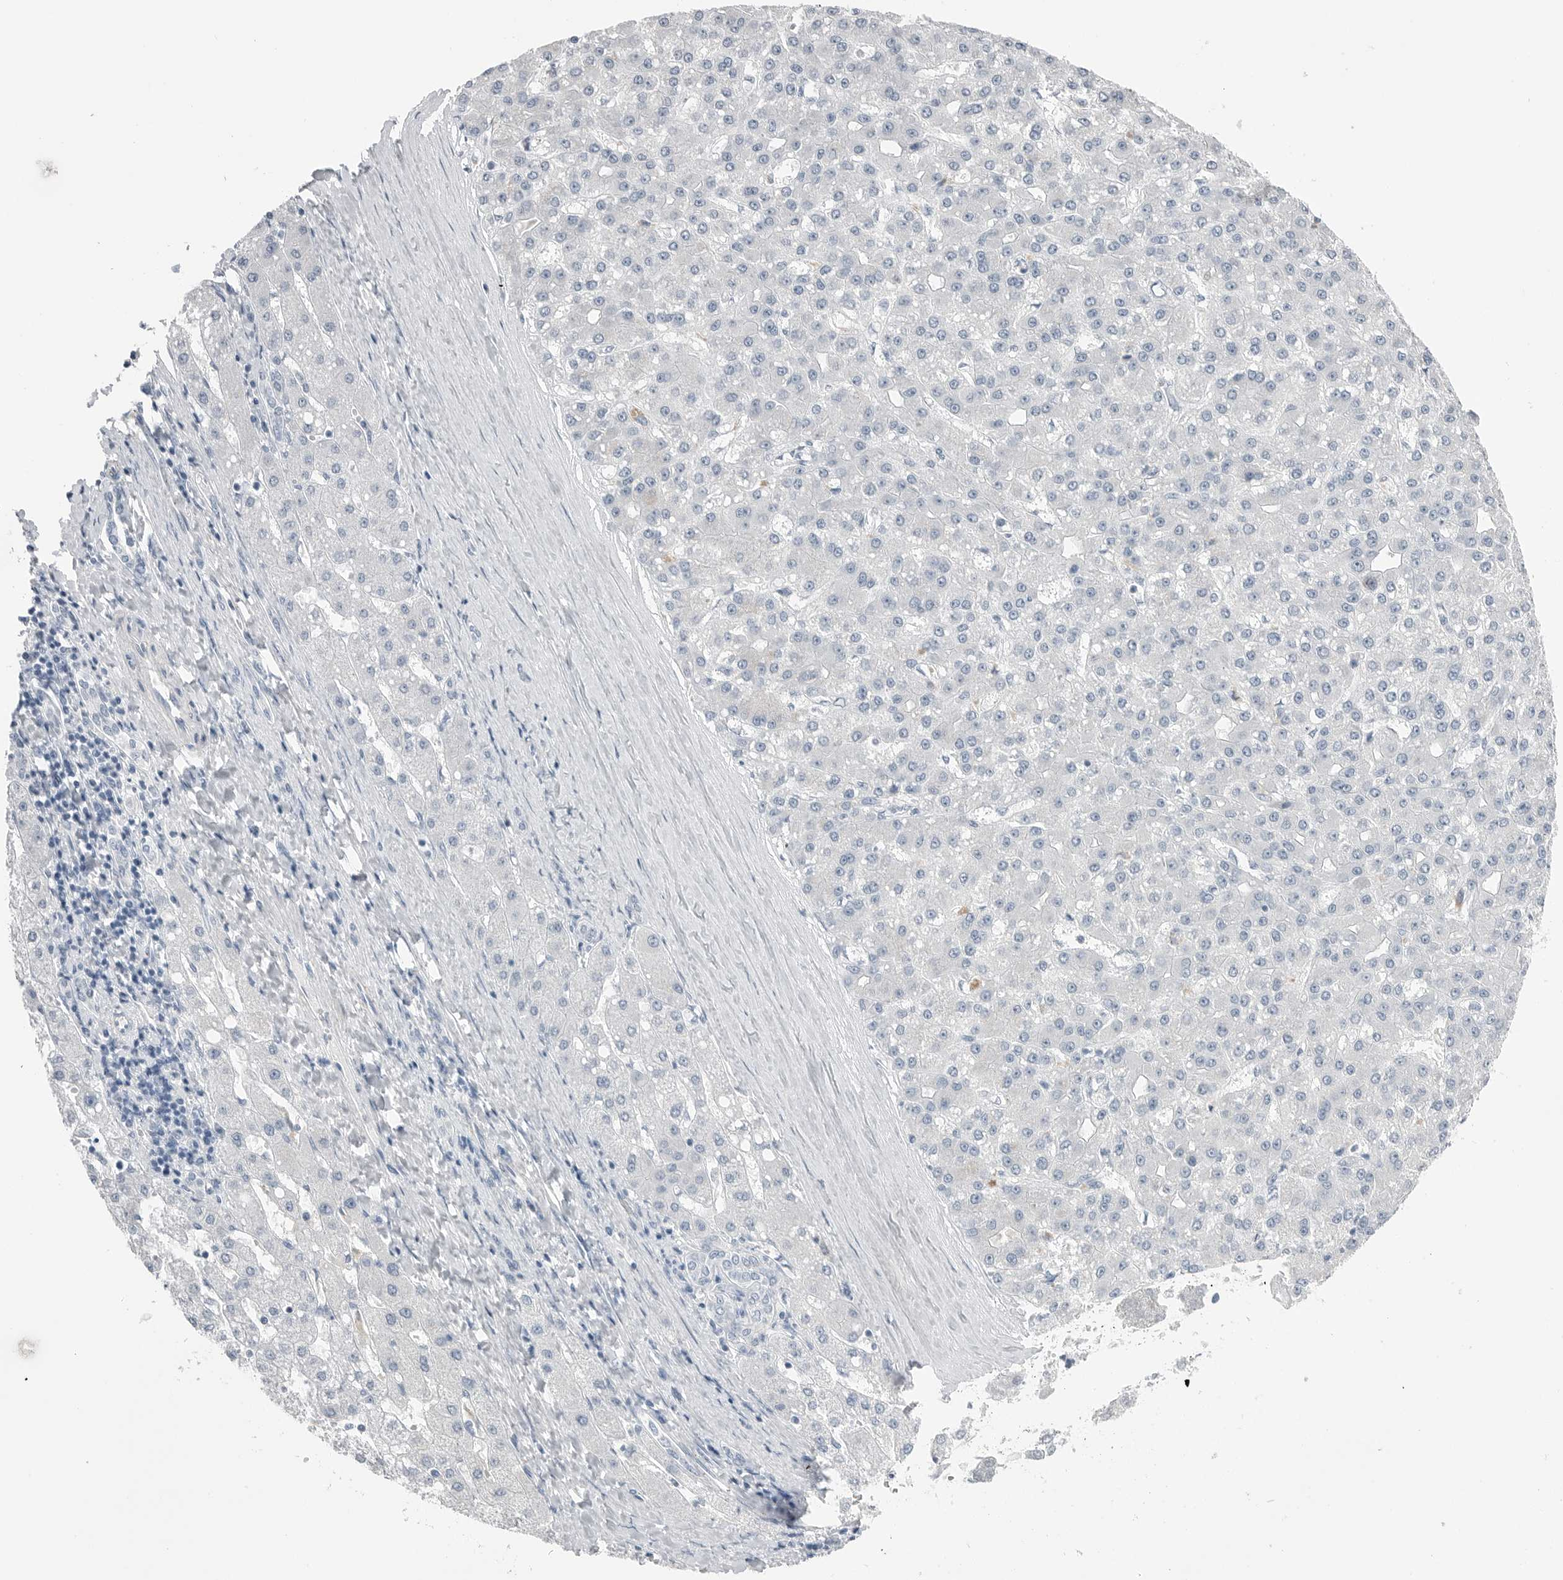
{"staining": {"intensity": "negative", "quantity": "none", "location": "none"}, "tissue": "liver cancer", "cell_type": "Tumor cells", "image_type": "cancer", "snomed": [{"axis": "morphology", "description": "Carcinoma, Hepatocellular, NOS"}, {"axis": "topography", "description": "Liver"}], "caption": "Protein analysis of liver hepatocellular carcinoma demonstrates no significant expression in tumor cells.", "gene": "ABHD12", "patient": {"sex": "male", "age": 67}}